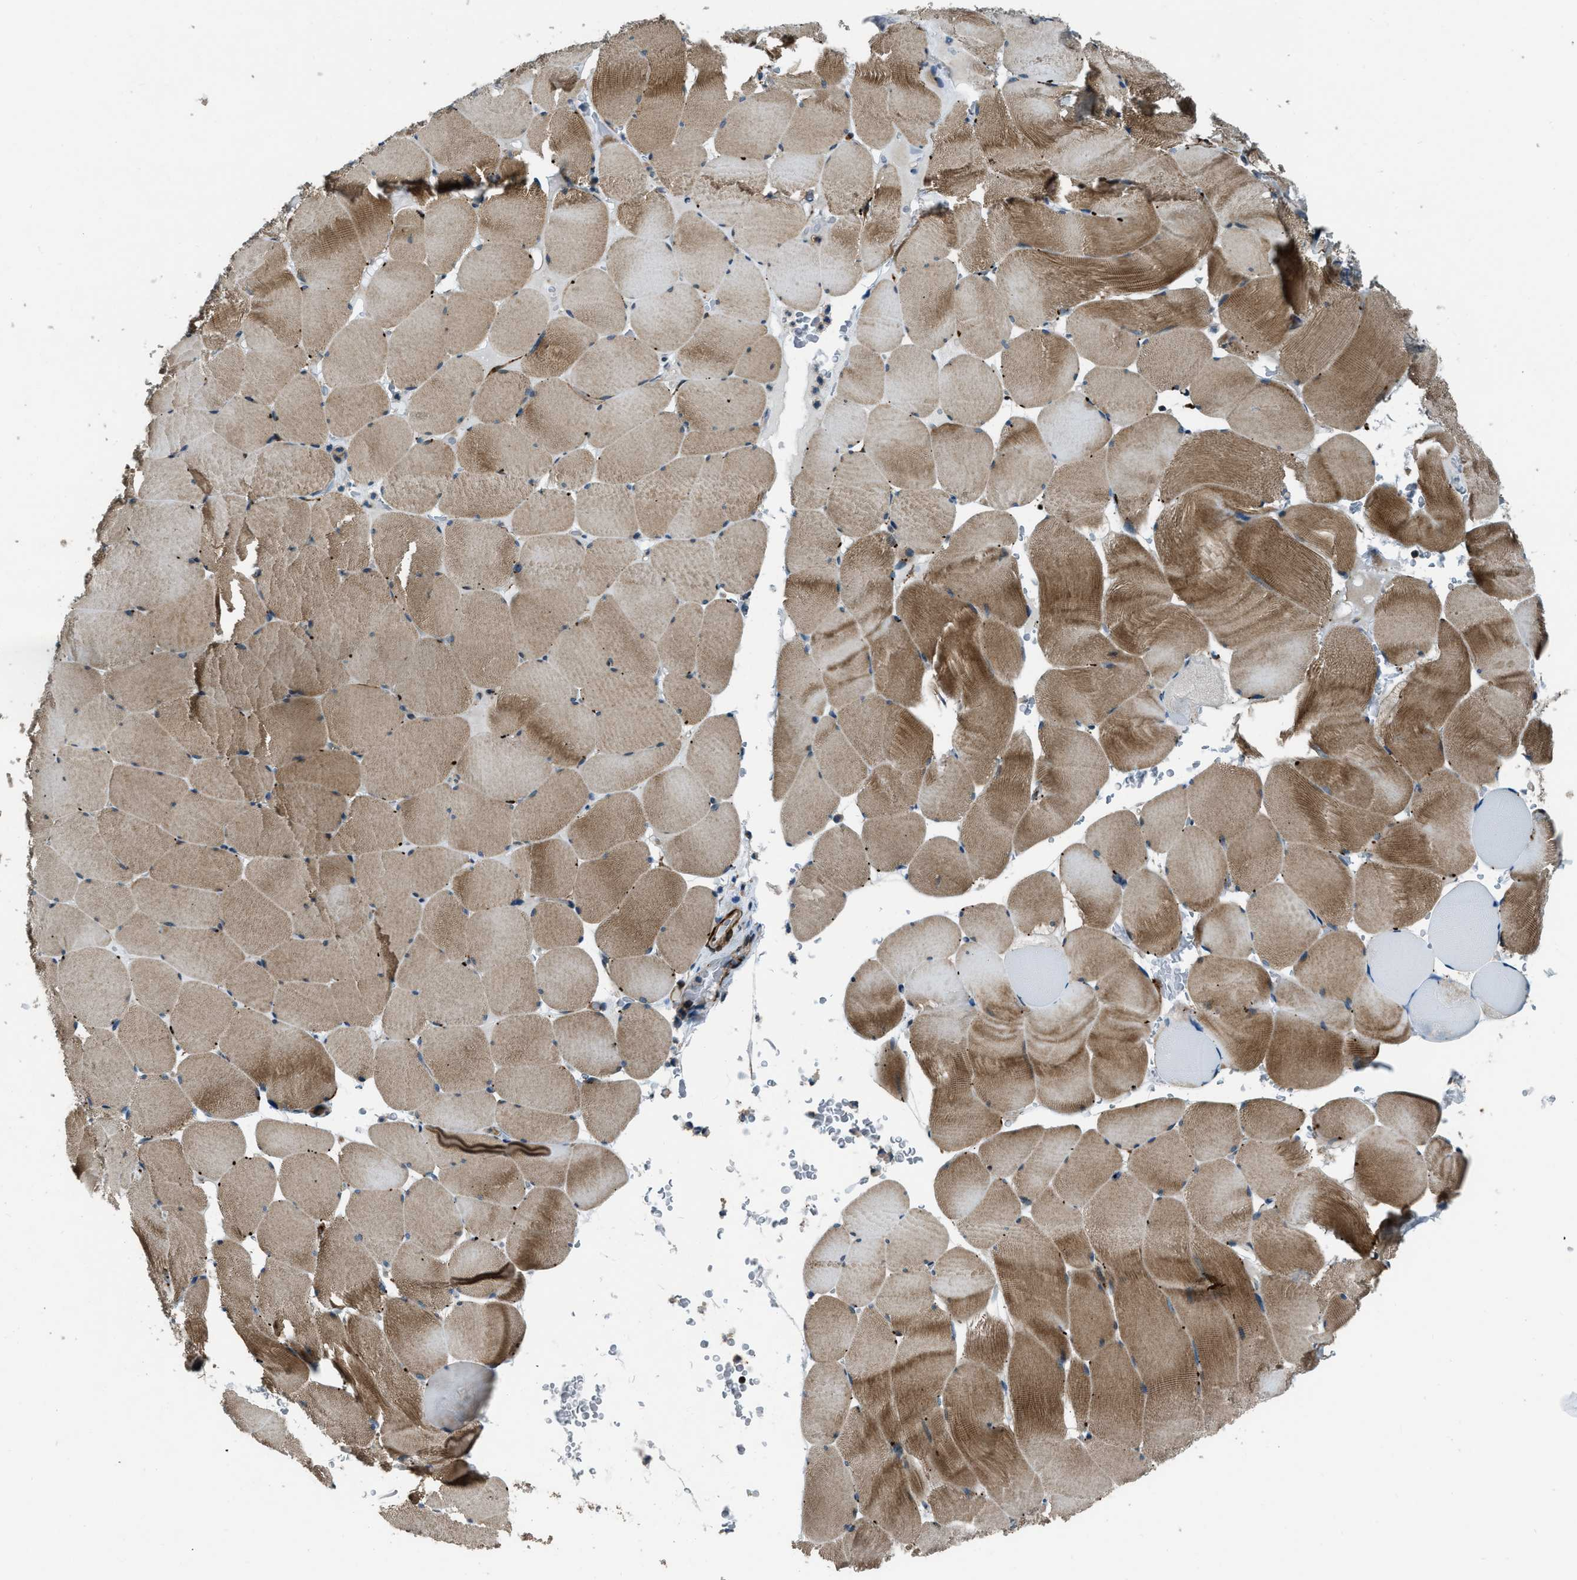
{"staining": {"intensity": "moderate", "quantity": ">75%", "location": "cytoplasmic/membranous"}, "tissue": "skeletal muscle", "cell_type": "Myocytes", "image_type": "normal", "snomed": [{"axis": "morphology", "description": "Normal tissue, NOS"}, {"axis": "topography", "description": "Skeletal muscle"}], "caption": "Immunohistochemistry of unremarkable human skeletal muscle exhibits medium levels of moderate cytoplasmic/membranous staining in approximately >75% of myocytes.", "gene": "NUDCD3", "patient": {"sex": "male", "age": 62}}